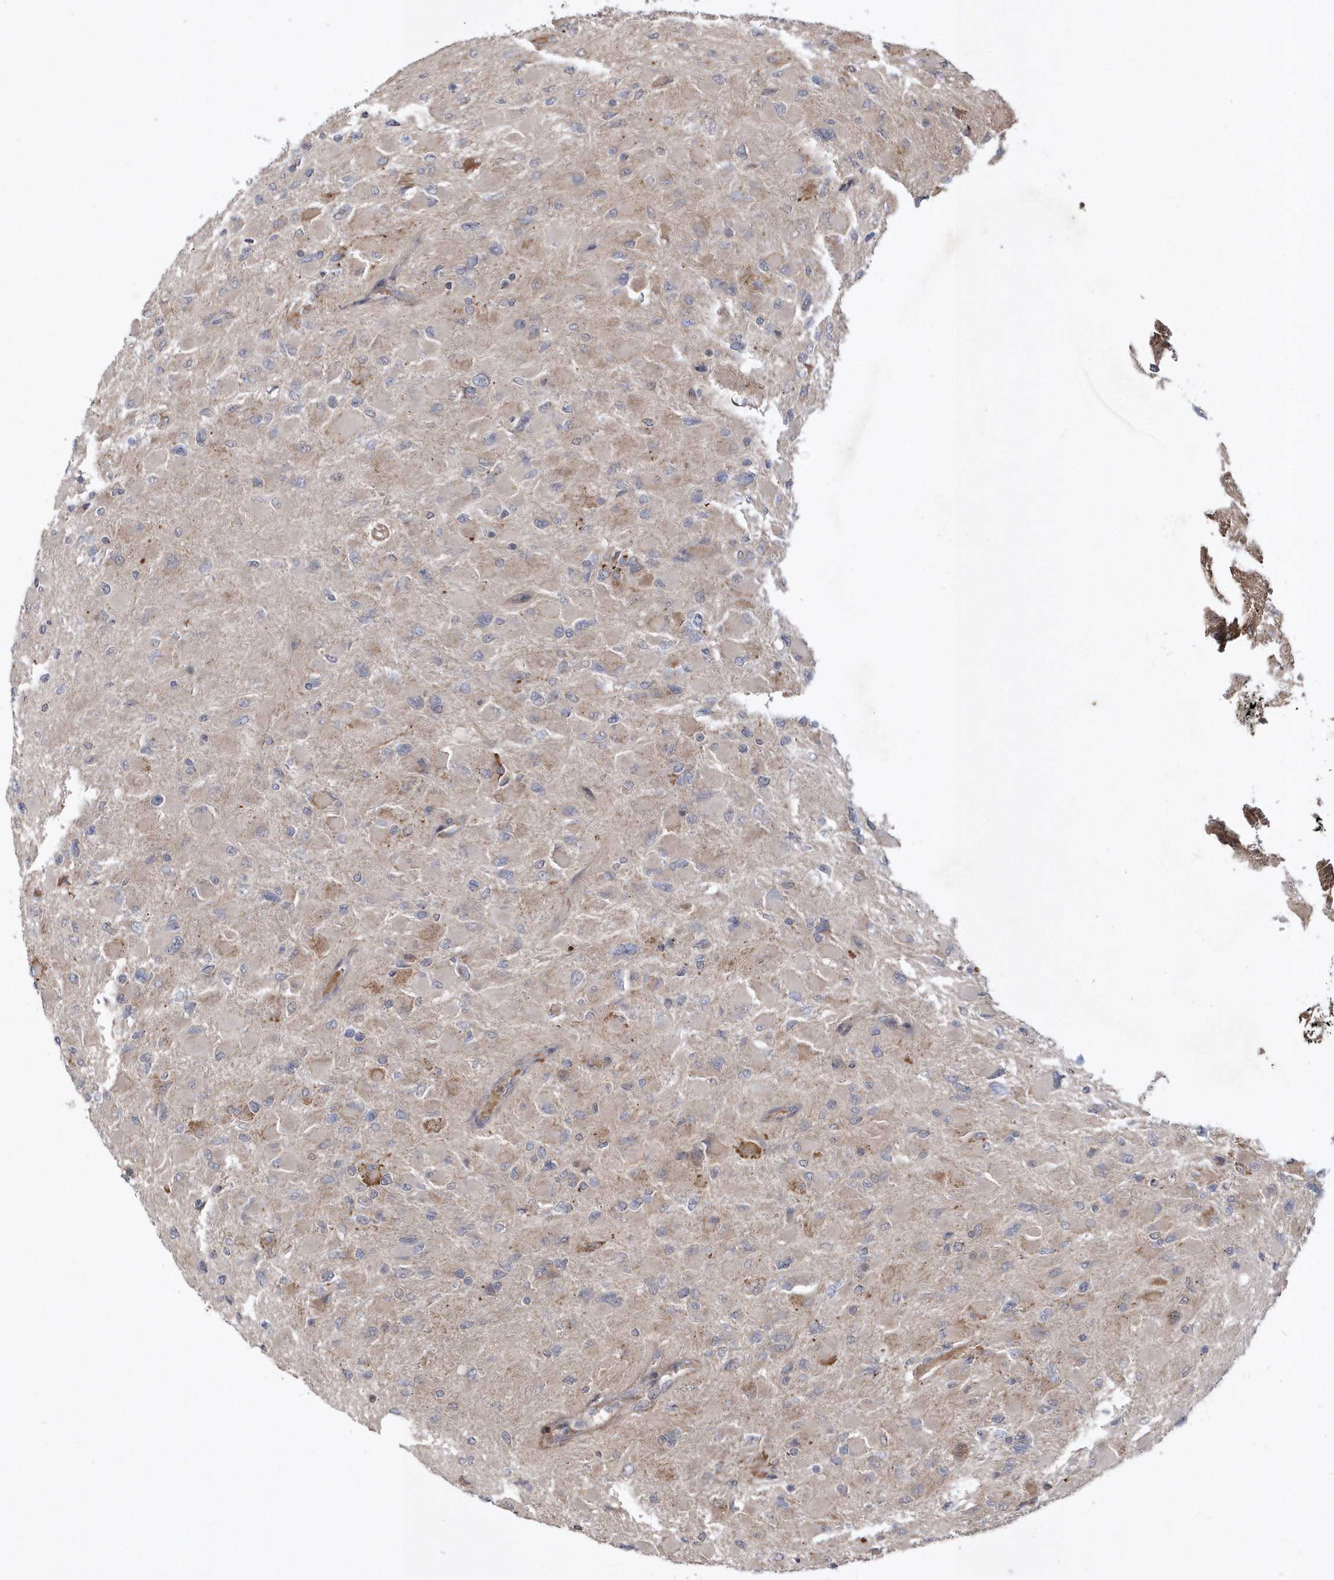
{"staining": {"intensity": "negative", "quantity": "none", "location": "none"}, "tissue": "glioma", "cell_type": "Tumor cells", "image_type": "cancer", "snomed": [{"axis": "morphology", "description": "Glioma, malignant, High grade"}, {"axis": "topography", "description": "Cerebral cortex"}], "caption": "The IHC micrograph has no significant positivity in tumor cells of high-grade glioma (malignant) tissue.", "gene": "HMGCS1", "patient": {"sex": "female", "age": 36}}